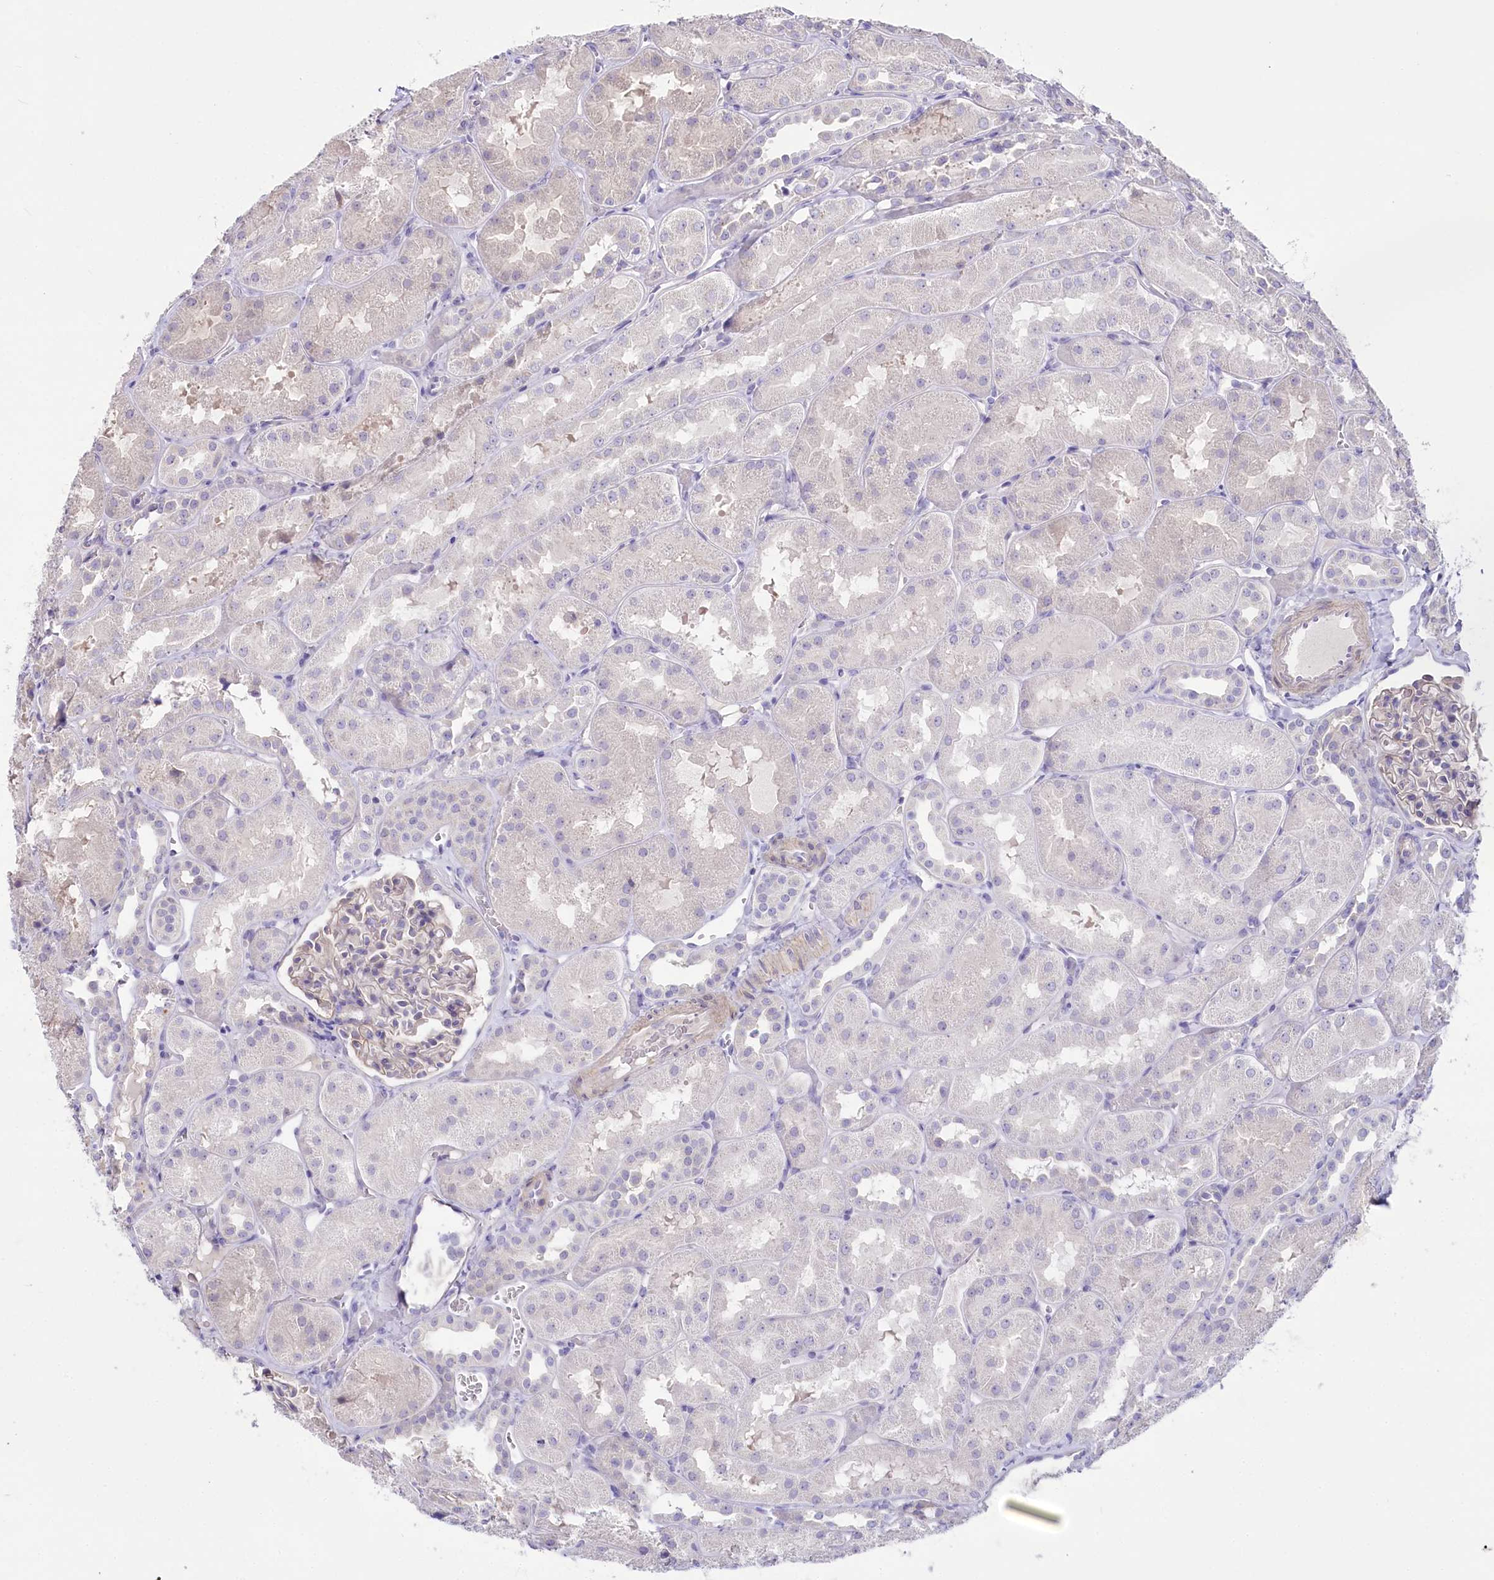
{"staining": {"intensity": "negative", "quantity": "none", "location": "none"}, "tissue": "kidney", "cell_type": "Cells in glomeruli", "image_type": "normal", "snomed": [{"axis": "morphology", "description": "Normal tissue, NOS"}, {"axis": "topography", "description": "Kidney"}, {"axis": "topography", "description": "Urinary bladder"}], "caption": "Immunohistochemistry photomicrograph of benign kidney: kidney stained with DAB exhibits no significant protein positivity in cells in glomeruli.", "gene": "MYOZ1", "patient": {"sex": "male", "age": 16}}